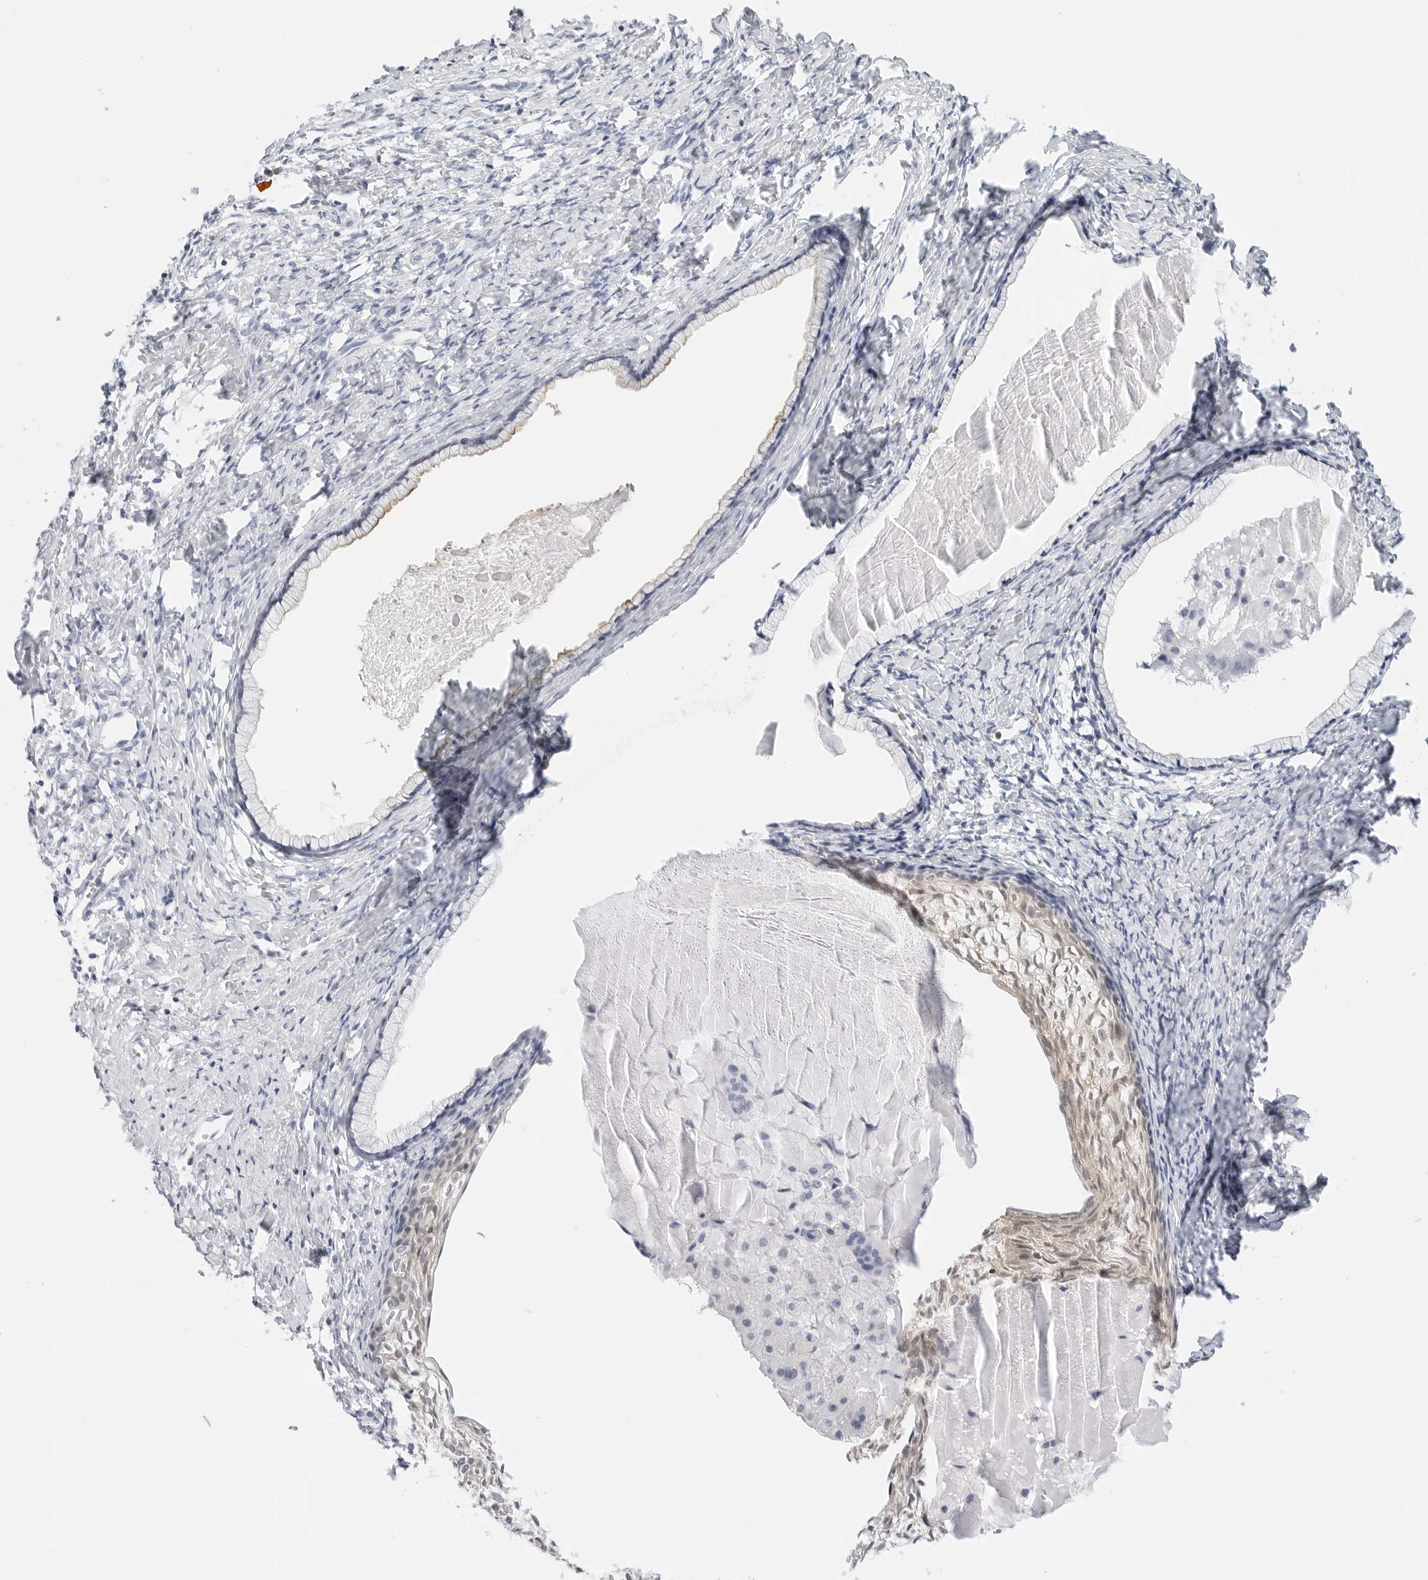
{"staining": {"intensity": "moderate", "quantity": "25%-75%", "location": "cytoplasmic/membranous"}, "tissue": "cervix", "cell_type": "Glandular cells", "image_type": "normal", "snomed": [{"axis": "morphology", "description": "Normal tissue, NOS"}, {"axis": "topography", "description": "Cervix"}], "caption": "Brown immunohistochemical staining in unremarkable human cervix displays moderate cytoplasmic/membranous expression in approximately 25%-75% of glandular cells. Using DAB (3,3'-diaminobenzidine) (brown) and hematoxylin (blue) stains, captured at high magnification using brightfield microscopy.", "gene": "SLC9A3R1", "patient": {"sex": "female", "age": 75}}